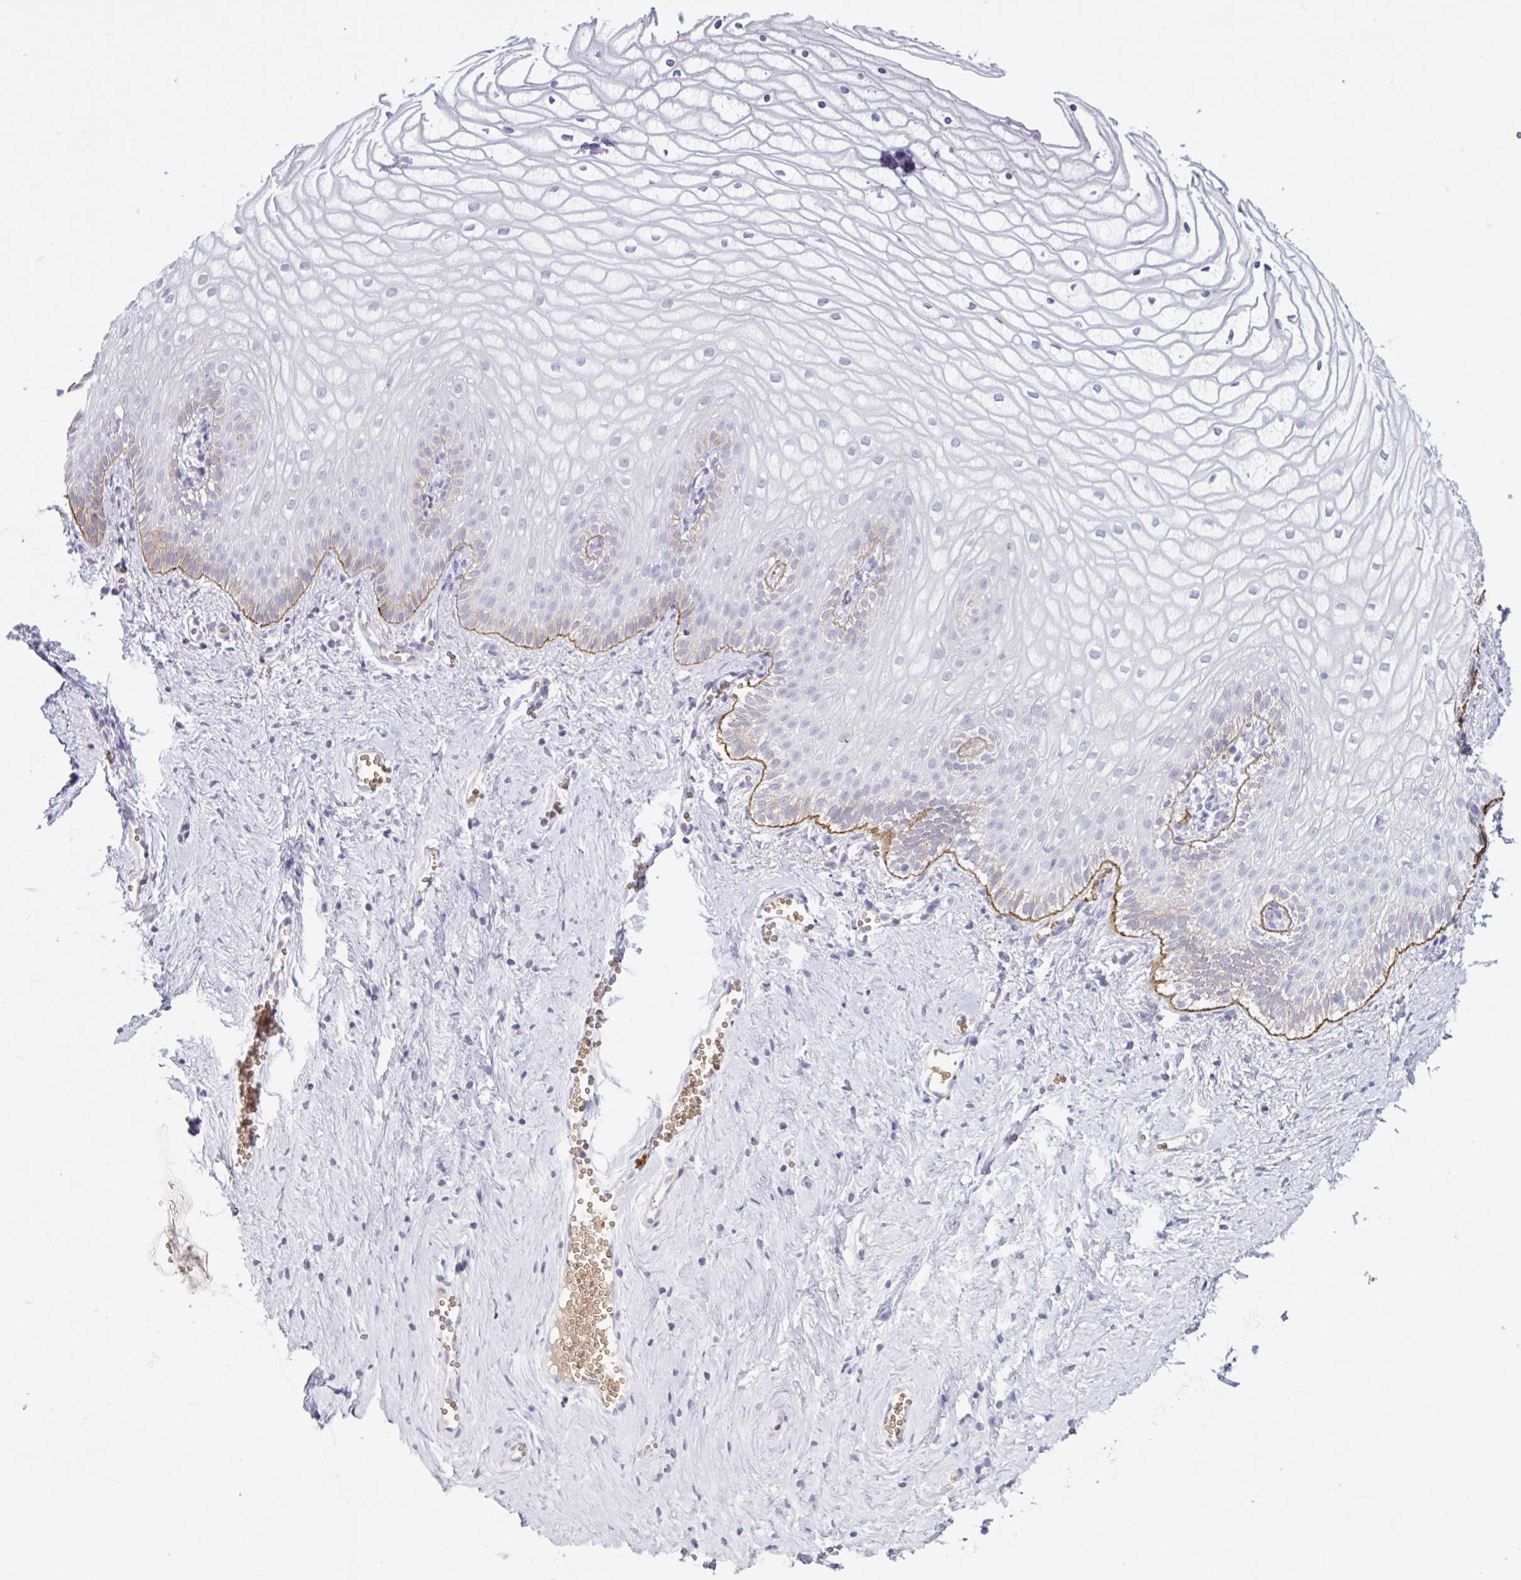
{"staining": {"intensity": "moderate", "quantity": "<25%", "location": "cytoplasmic/membranous"}, "tissue": "vagina", "cell_type": "Squamous epithelial cells", "image_type": "normal", "snomed": [{"axis": "morphology", "description": "Normal tissue, NOS"}, {"axis": "topography", "description": "Vagina"}], "caption": "Immunohistochemistry staining of benign vagina, which exhibits low levels of moderate cytoplasmic/membranous positivity in about <25% of squamous epithelial cells indicating moderate cytoplasmic/membranous protein expression. The staining was performed using DAB (brown) for protein detection and nuclei were counterstained in hematoxylin (blue).", "gene": "RHAG", "patient": {"sex": "female", "age": 56}}